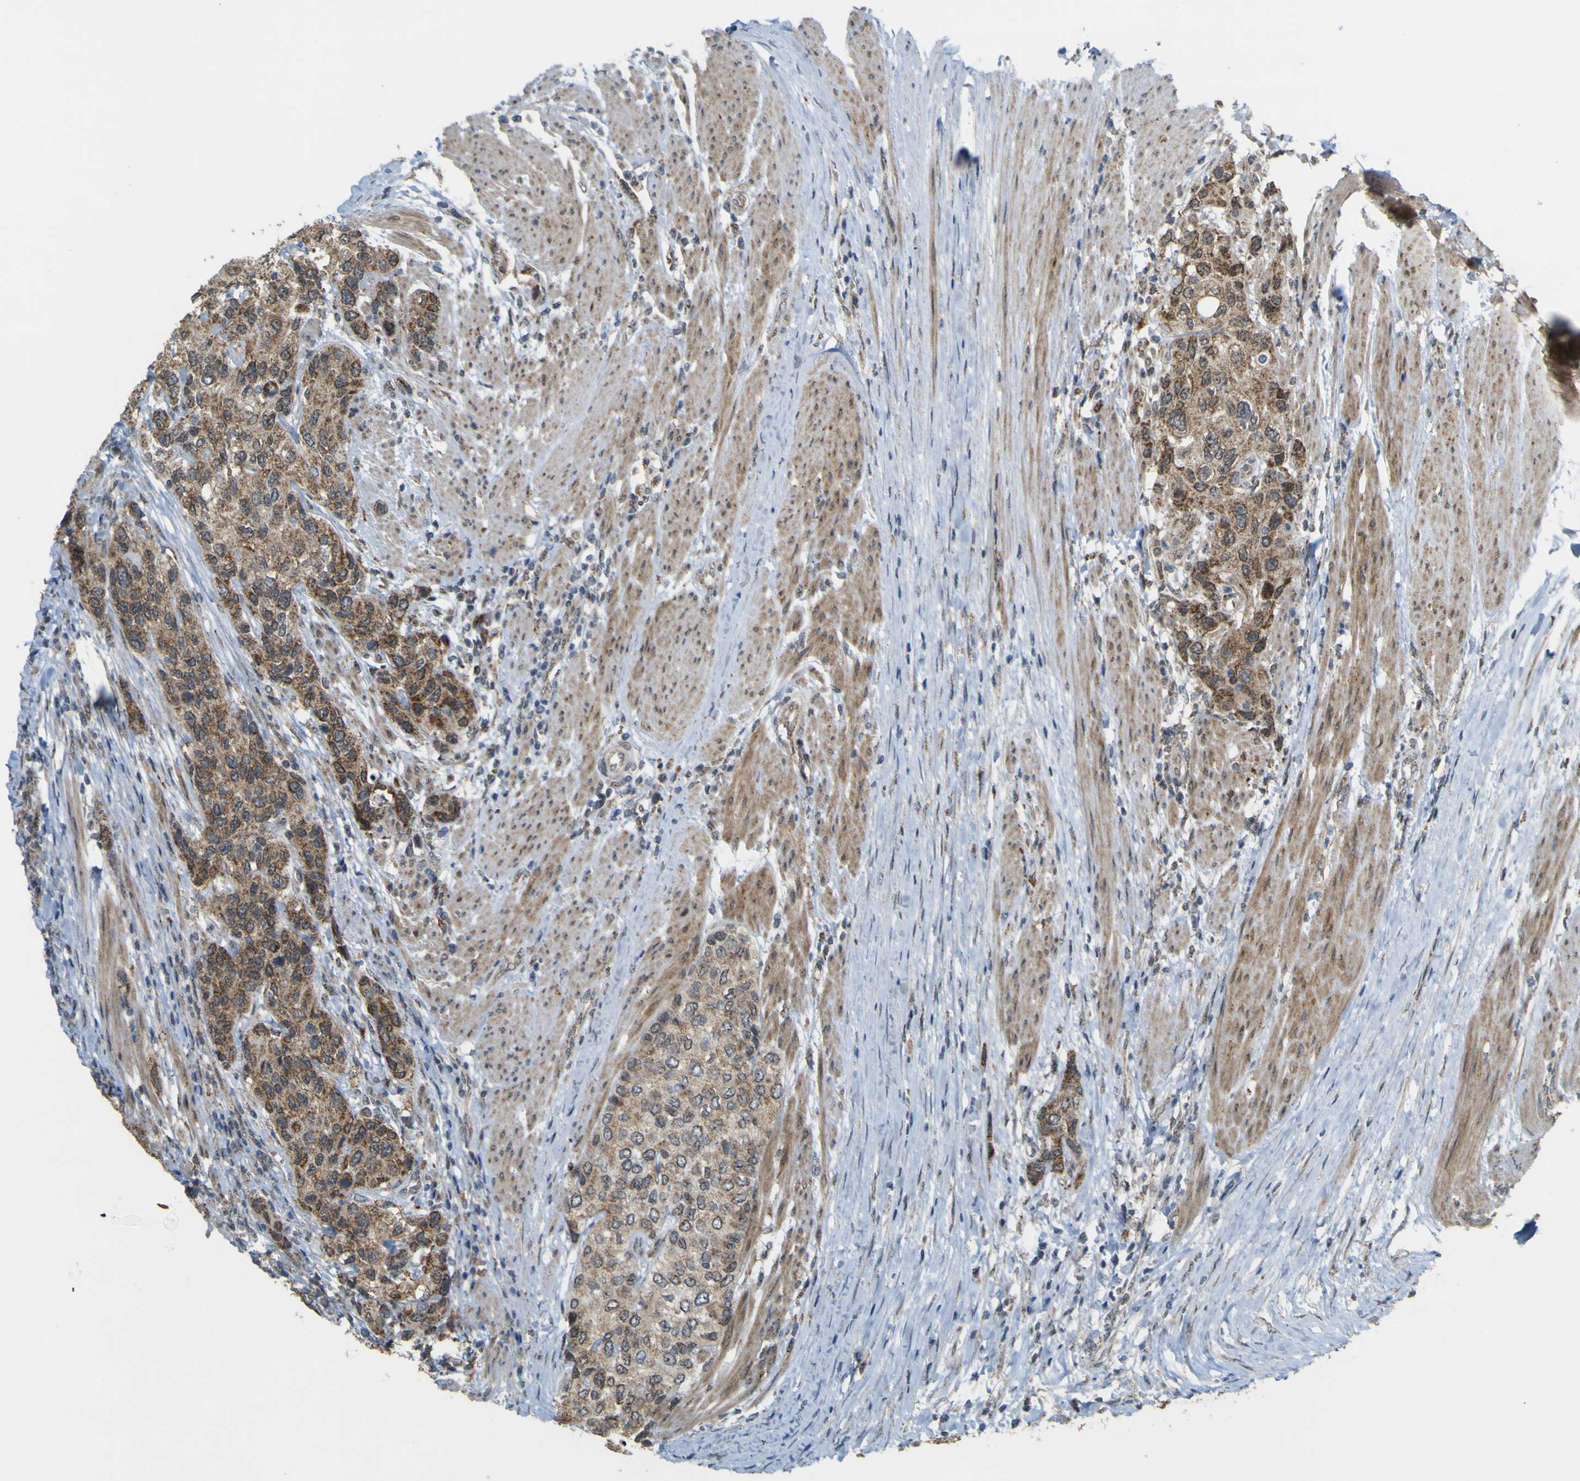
{"staining": {"intensity": "moderate", "quantity": ">75%", "location": "cytoplasmic/membranous"}, "tissue": "urothelial cancer", "cell_type": "Tumor cells", "image_type": "cancer", "snomed": [{"axis": "morphology", "description": "Urothelial carcinoma, High grade"}, {"axis": "topography", "description": "Urinary bladder"}], "caption": "Protein staining demonstrates moderate cytoplasmic/membranous positivity in about >75% of tumor cells in high-grade urothelial carcinoma.", "gene": "ACBD5", "patient": {"sex": "female", "age": 56}}